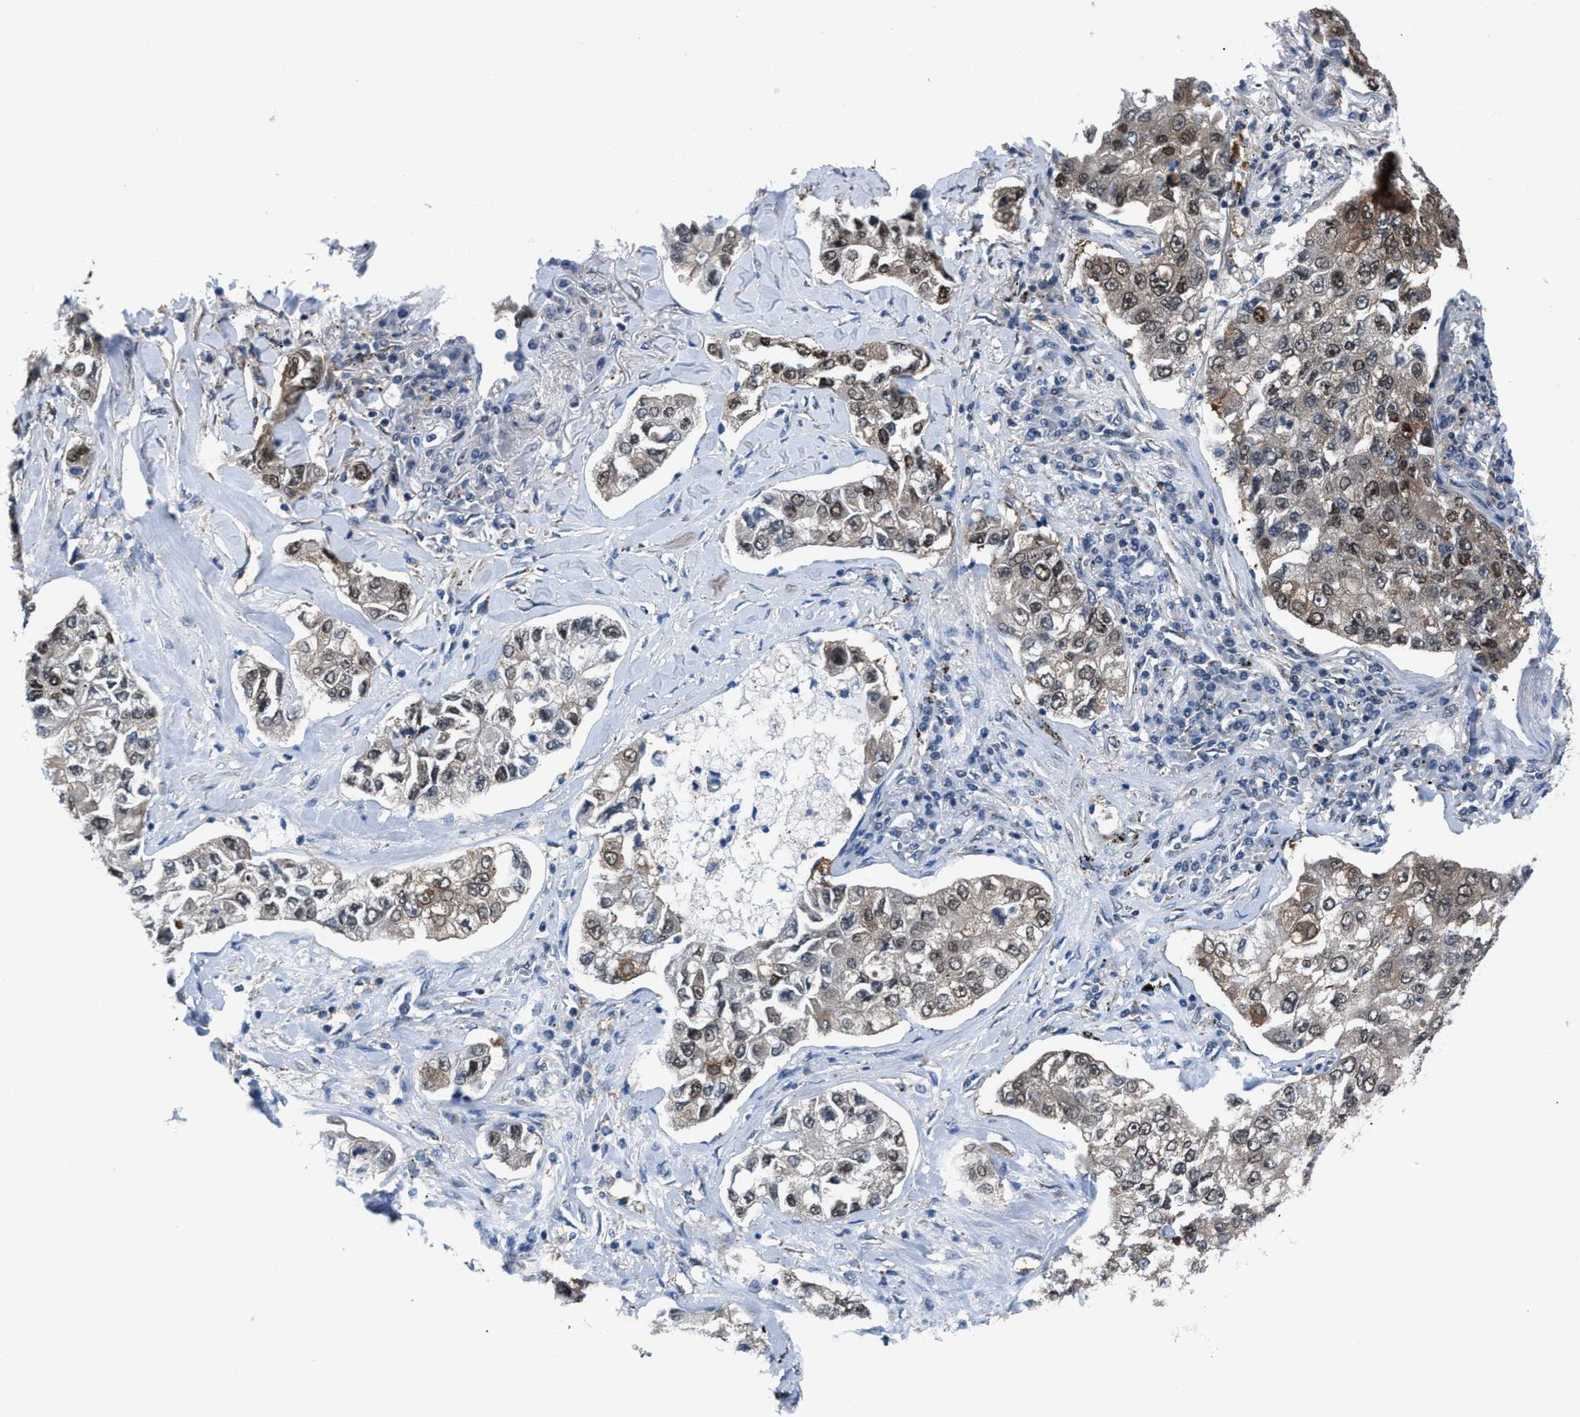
{"staining": {"intensity": "moderate", "quantity": ">75%", "location": "cytoplasmic/membranous,nuclear"}, "tissue": "lung cancer", "cell_type": "Tumor cells", "image_type": "cancer", "snomed": [{"axis": "morphology", "description": "Adenocarcinoma, NOS"}, {"axis": "topography", "description": "Lung"}], "caption": "A high-resolution image shows immunohistochemistry (IHC) staining of lung cancer (adenocarcinoma), which displays moderate cytoplasmic/membranous and nuclear positivity in approximately >75% of tumor cells.", "gene": "TMEM45B", "patient": {"sex": "male", "age": 49}}